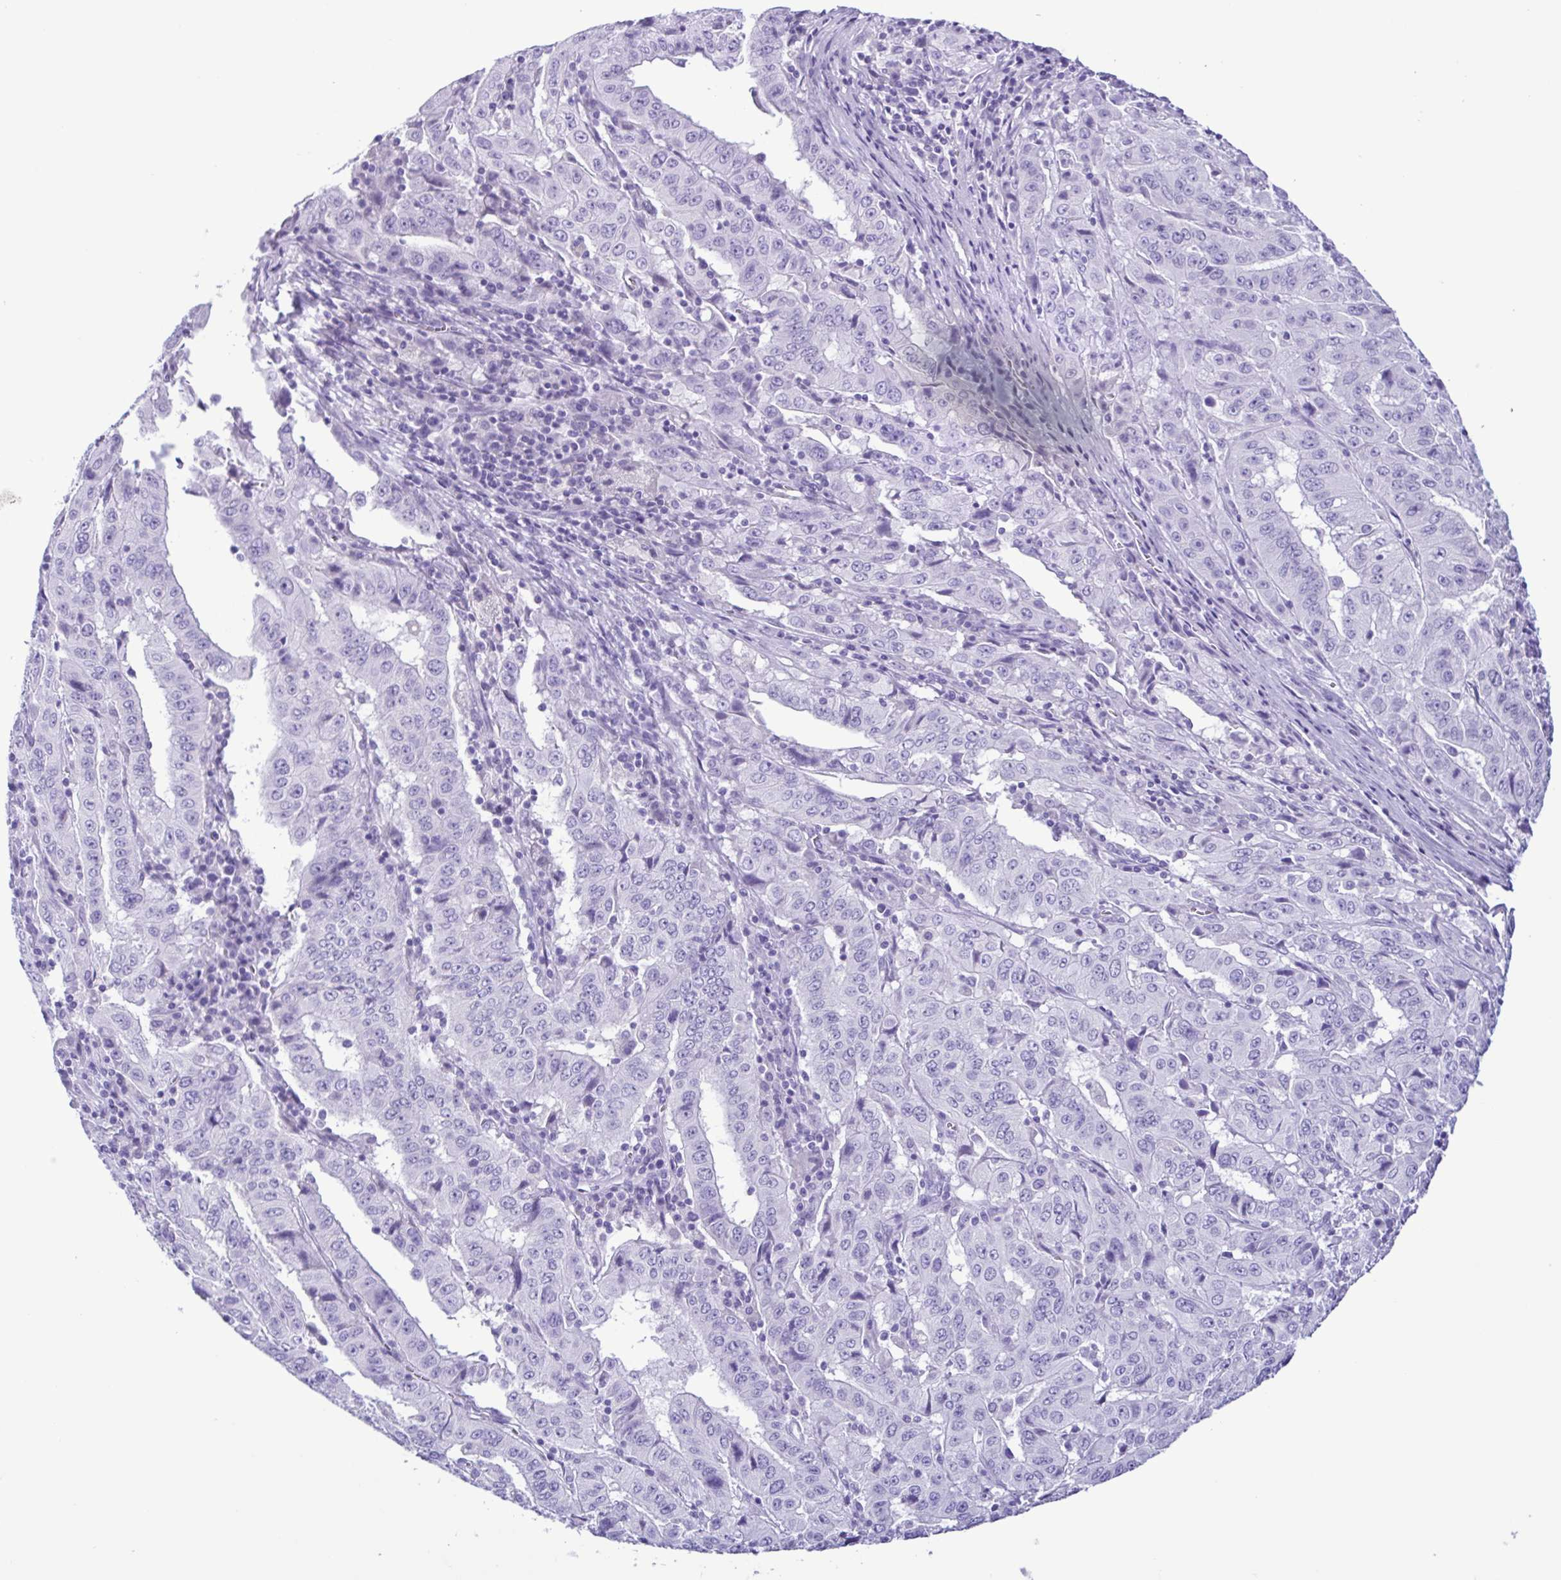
{"staining": {"intensity": "negative", "quantity": "none", "location": "none"}, "tissue": "pancreatic cancer", "cell_type": "Tumor cells", "image_type": "cancer", "snomed": [{"axis": "morphology", "description": "Adenocarcinoma, NOS"}, {"axis": "topography", "description": "Pancreas"}], "caption": "Image shows no protein staining in tumor cells of pancreatic cancer (adenocarcinoma) tissue.", "gene": "SPATA16", "patient": {"sex": "male", "age": 63}}